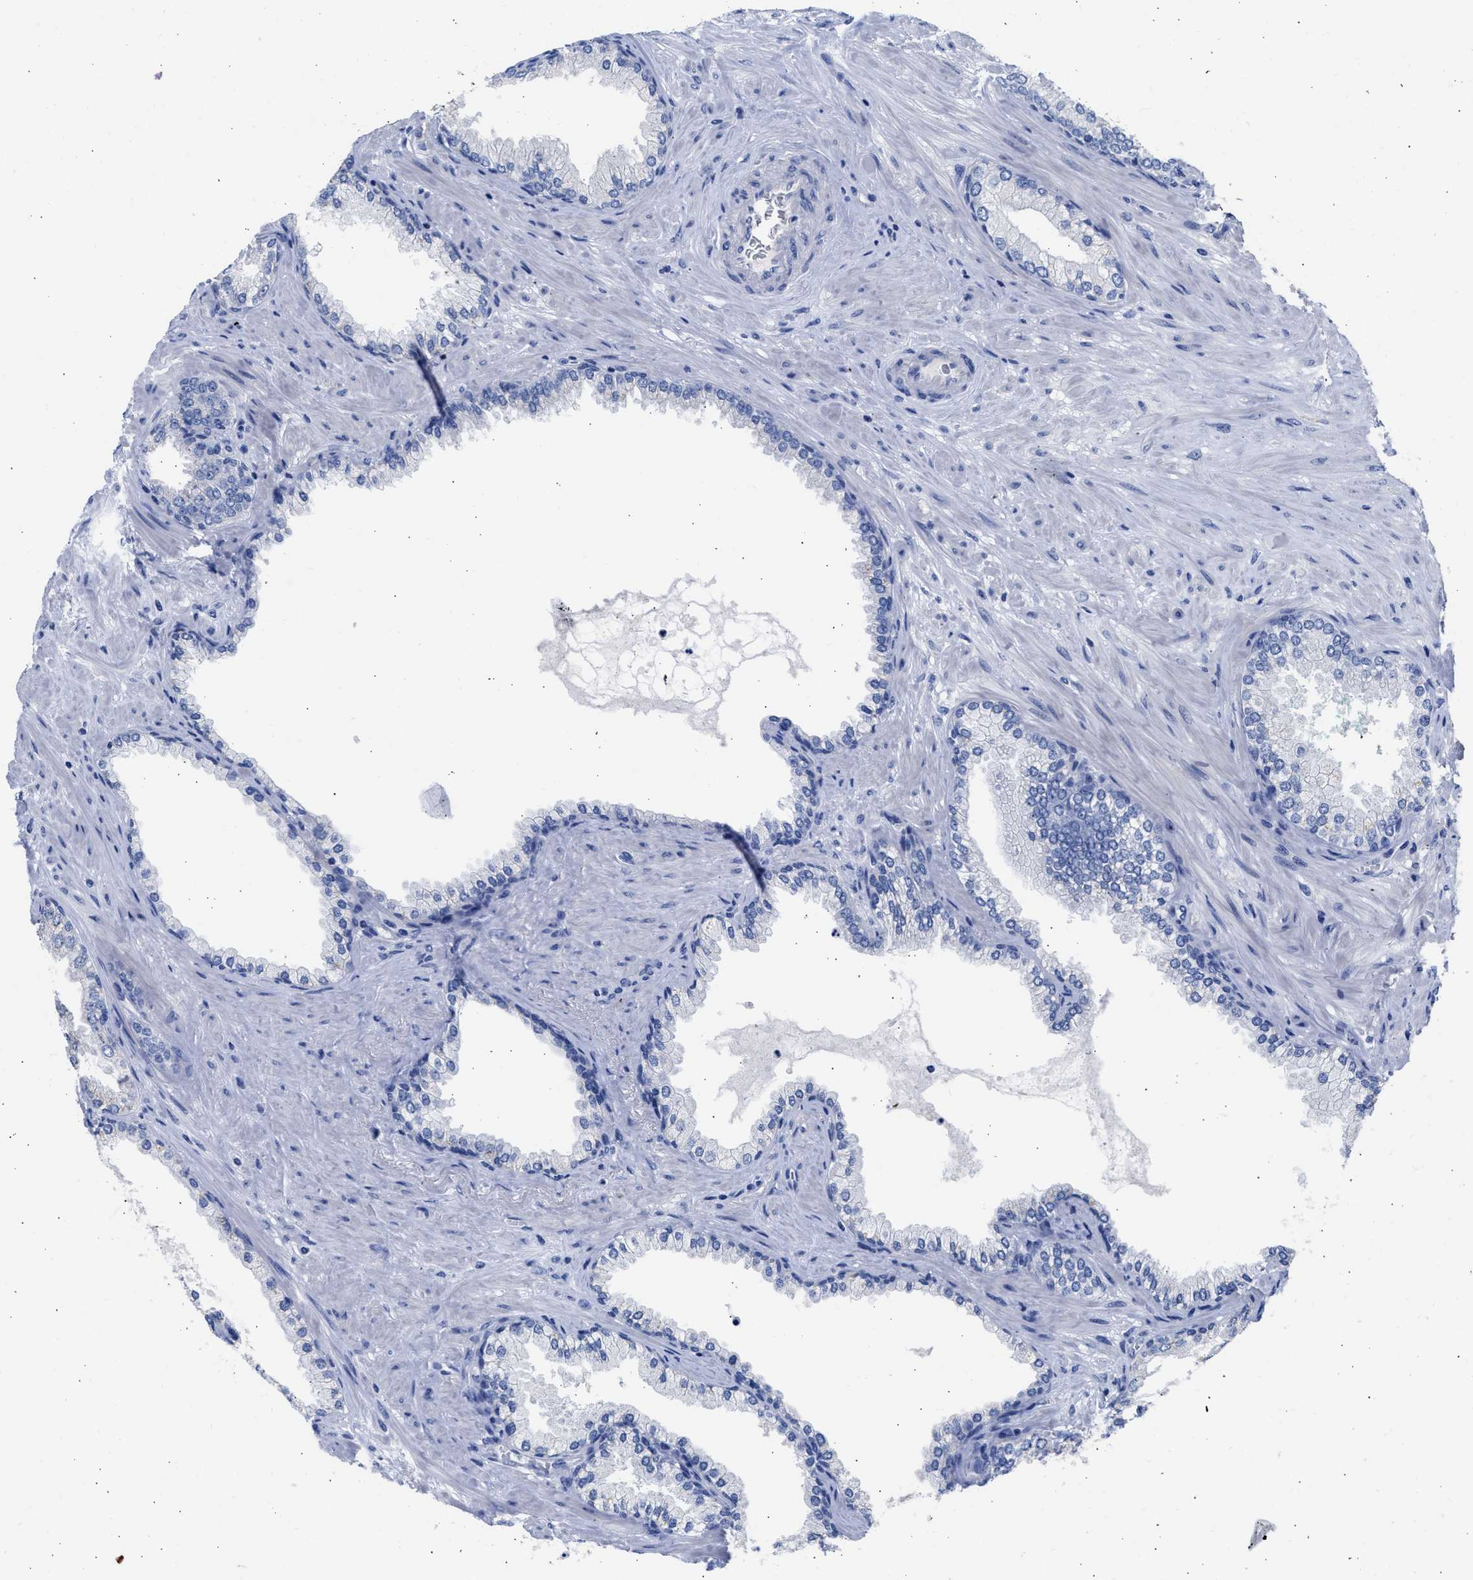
{"staining": {"intensity": "negative", "quantity": "none", "location": "none"}, "tissue": "prostate cancer", "cell_type": "Tumor cells", "image_type": "cancer", "snomed": [{"axis": "morphology", "description": "Adenocarcinoma, High grade"}, {"axis": "topography", "description": "Prostate"}], "caption": "A histopathology image of prostate cancer (adenocarcinoma (high-grade)) stained for a protein demonstrates no brown staining in tumor cells. The staining is performed using DAB (3,3'-diaminobenzidine) brown chromogen with nuclei counter-stained in using hematoxylin.", "gene": "RSPH1", "patient": {"sex": "male", "age": 71}}